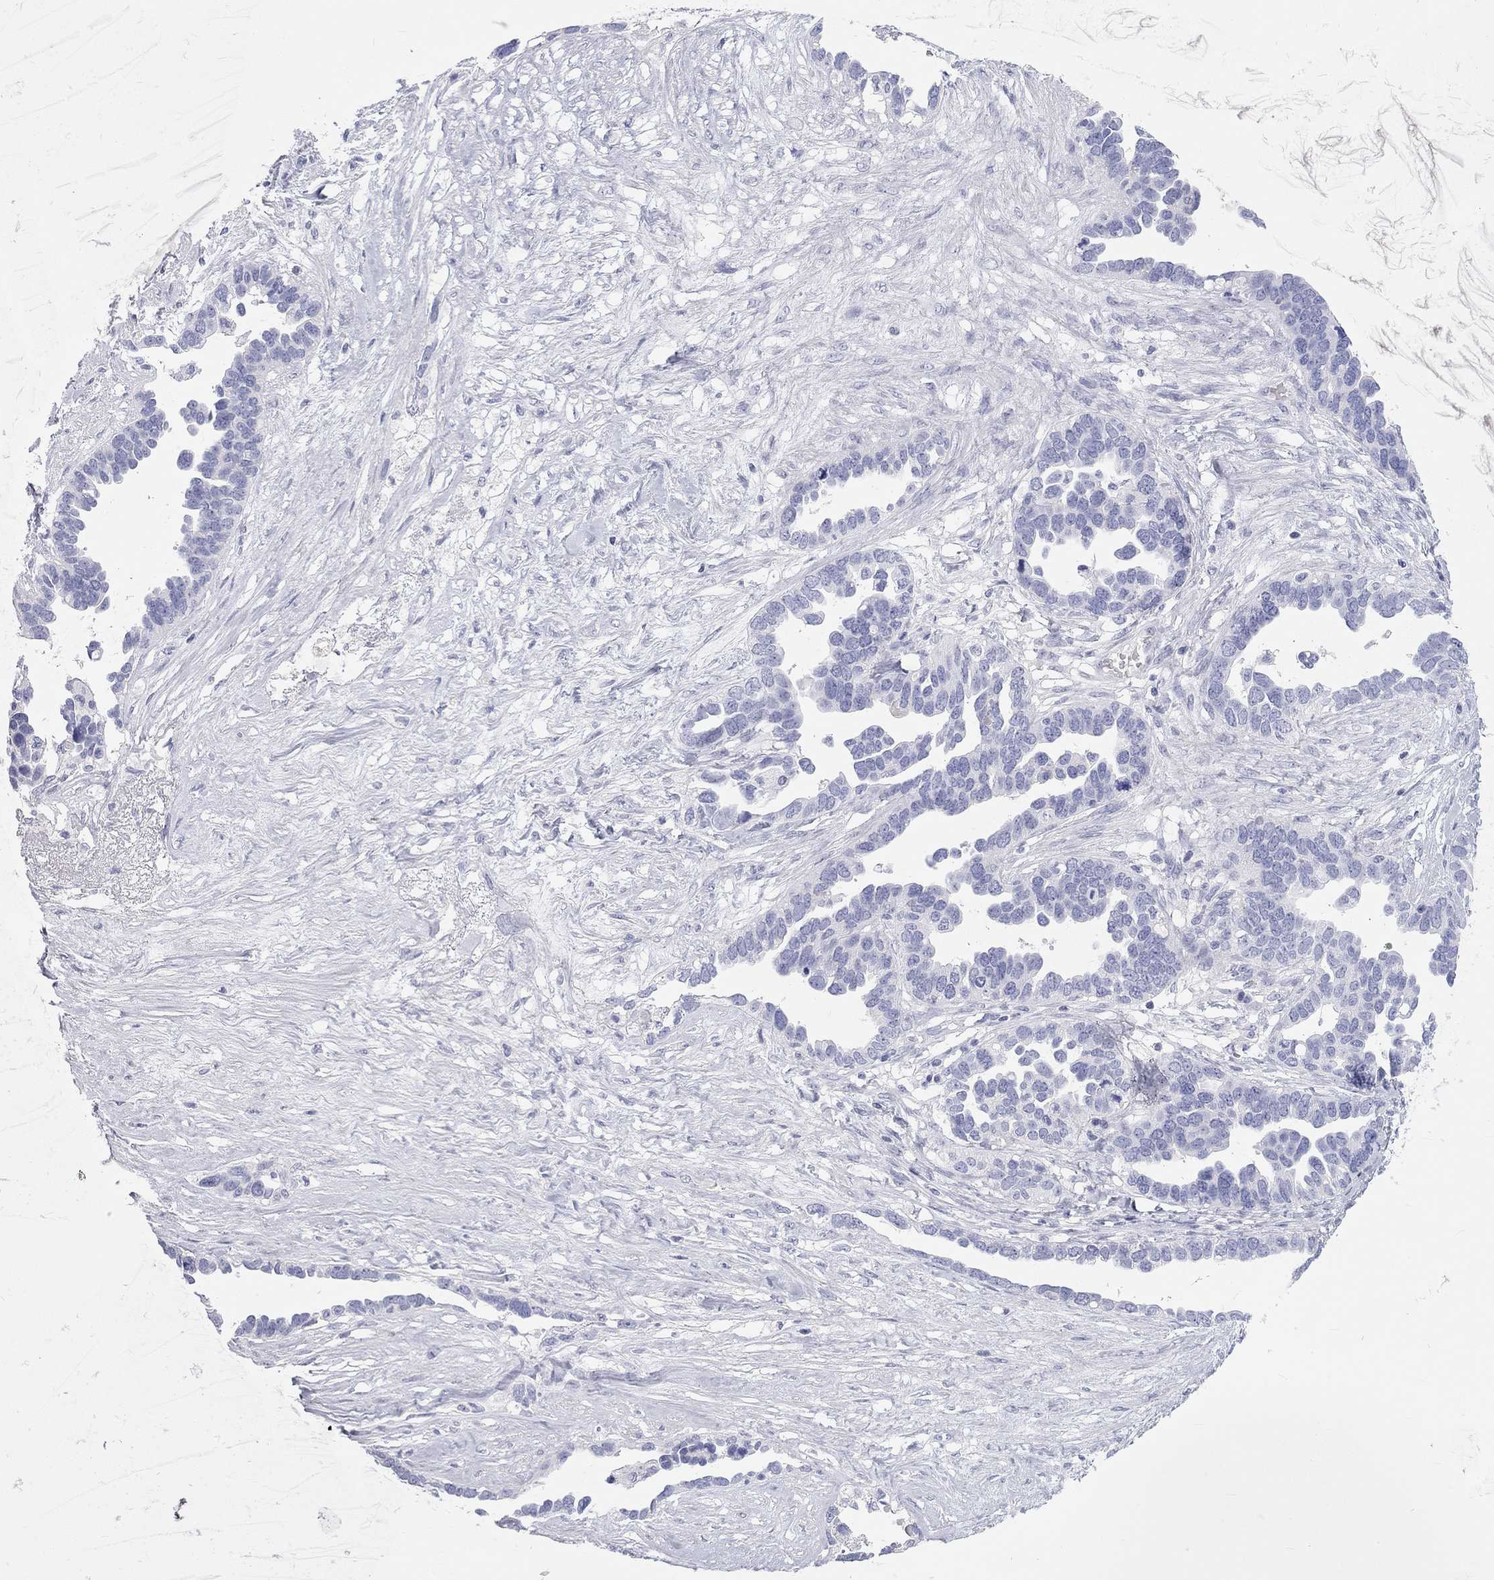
{"staining": {"intensity": "negative", "quantity": "none", "location": "none"}, "tissue": "ovarian cancer", "cell_type": "Tumor cells", "image_type": "cancer", "snomed": [{"axis": "morphology", "description": "Cystadenocarcinoma, serous, NOS"}, {"axis": "topography", "description": "Ovary"}], "caption": "Tumor cells are negative for brown protein staining in serous cystadenocarcinoma (ovarian).", "gene": "PCDHGC5", "patient": {"sex": "female", "age": 54}}